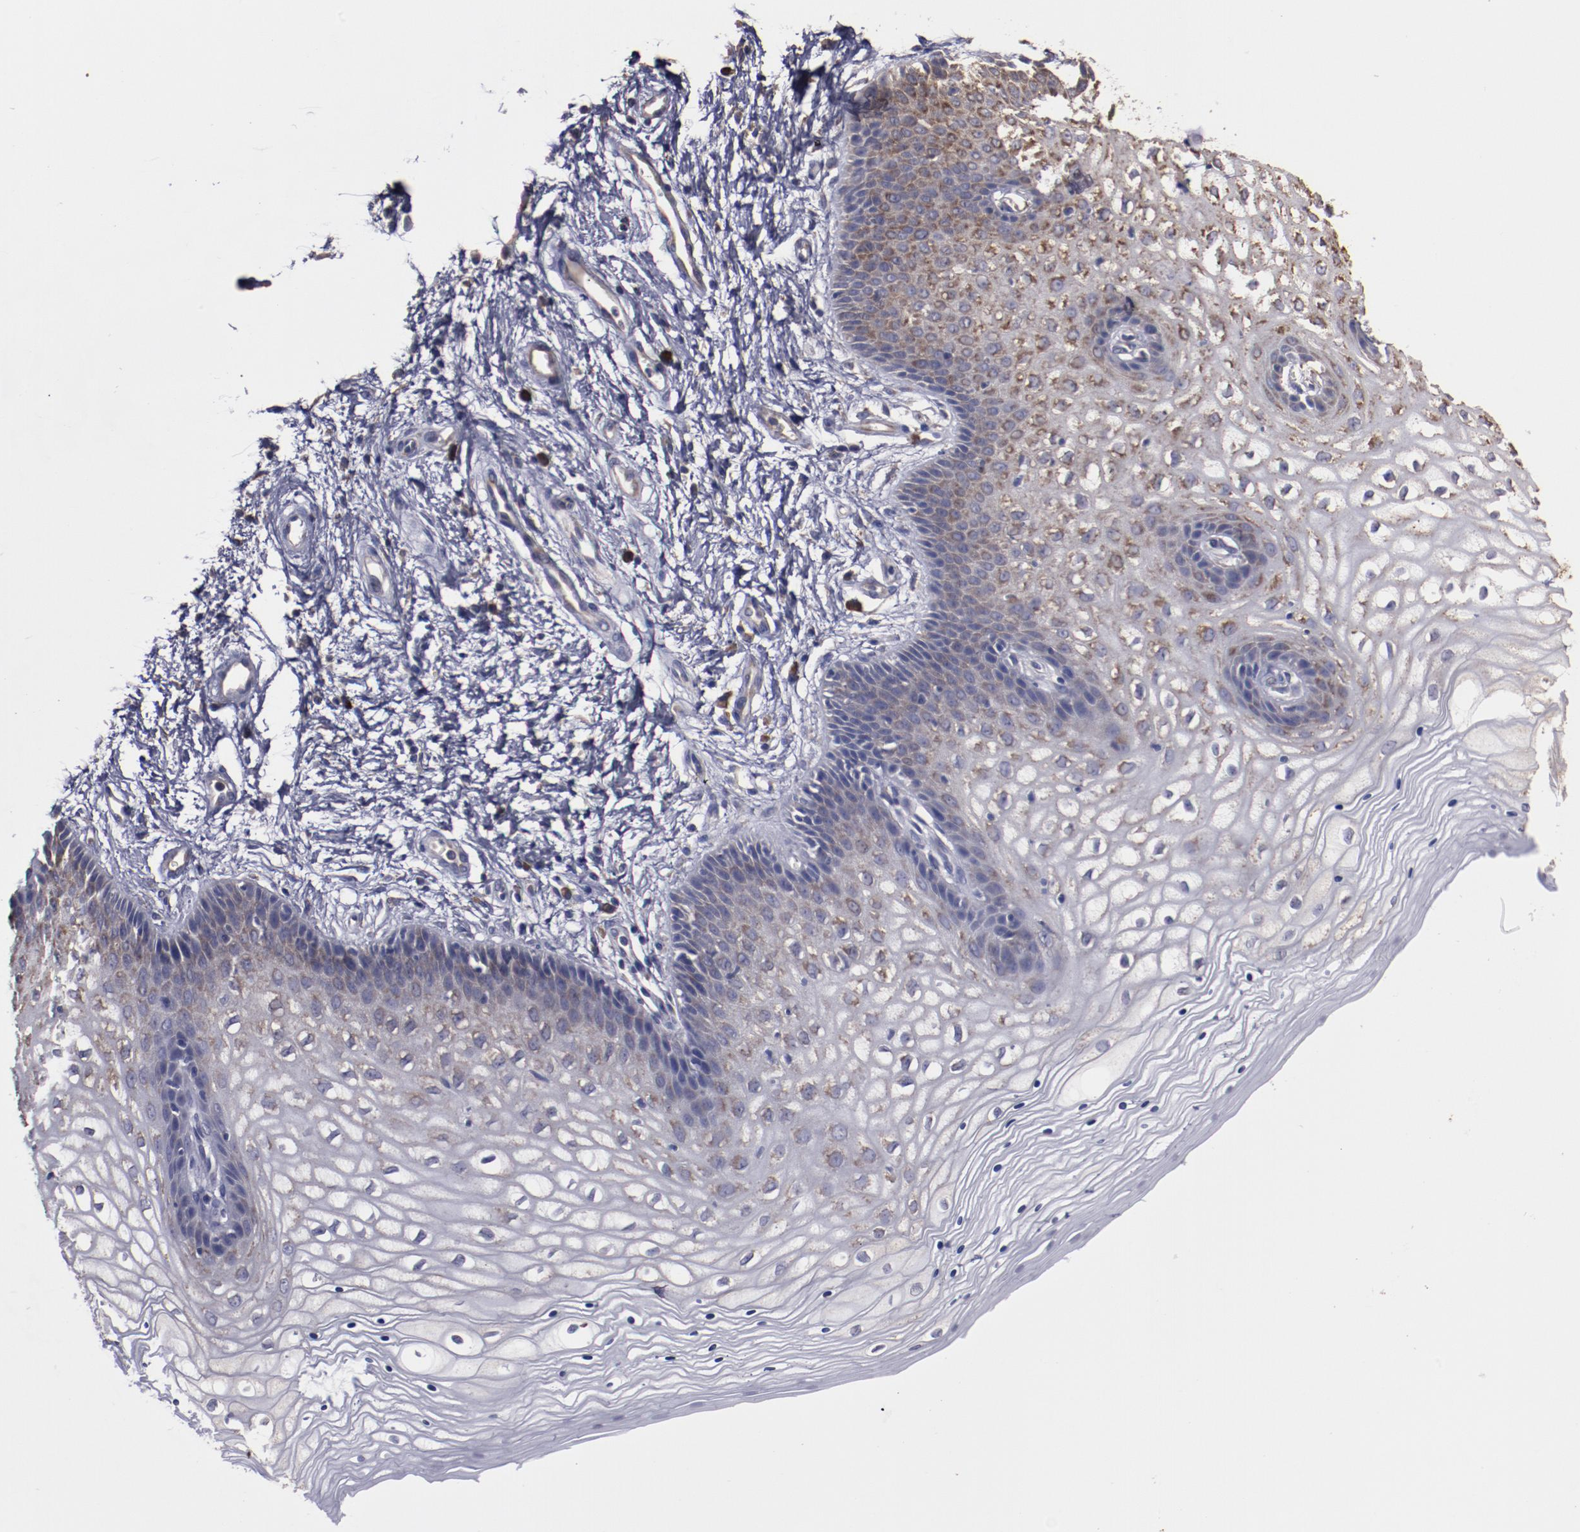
{"staining": {"intensity": "moderate", "quantity": ">75%", "location": "cytoplasmic/membranous"}, "tissue": "vagina", "cell_type": "Squamous epithelial cells", "image_type": "normal", "snomed": [{"axis": "morphology", "description": "Normal tissue, NOS"}, {"axis": "topography", "description": "Vagina"}], "caption": "Squamous epithelial cells exhibit medium levels of moderate cytoplasmic/membranous staining in about >75% of cells in unremarkable human vagina.", "gene": "RPS4X", "patient": {"sex": "female", "age": 34}}